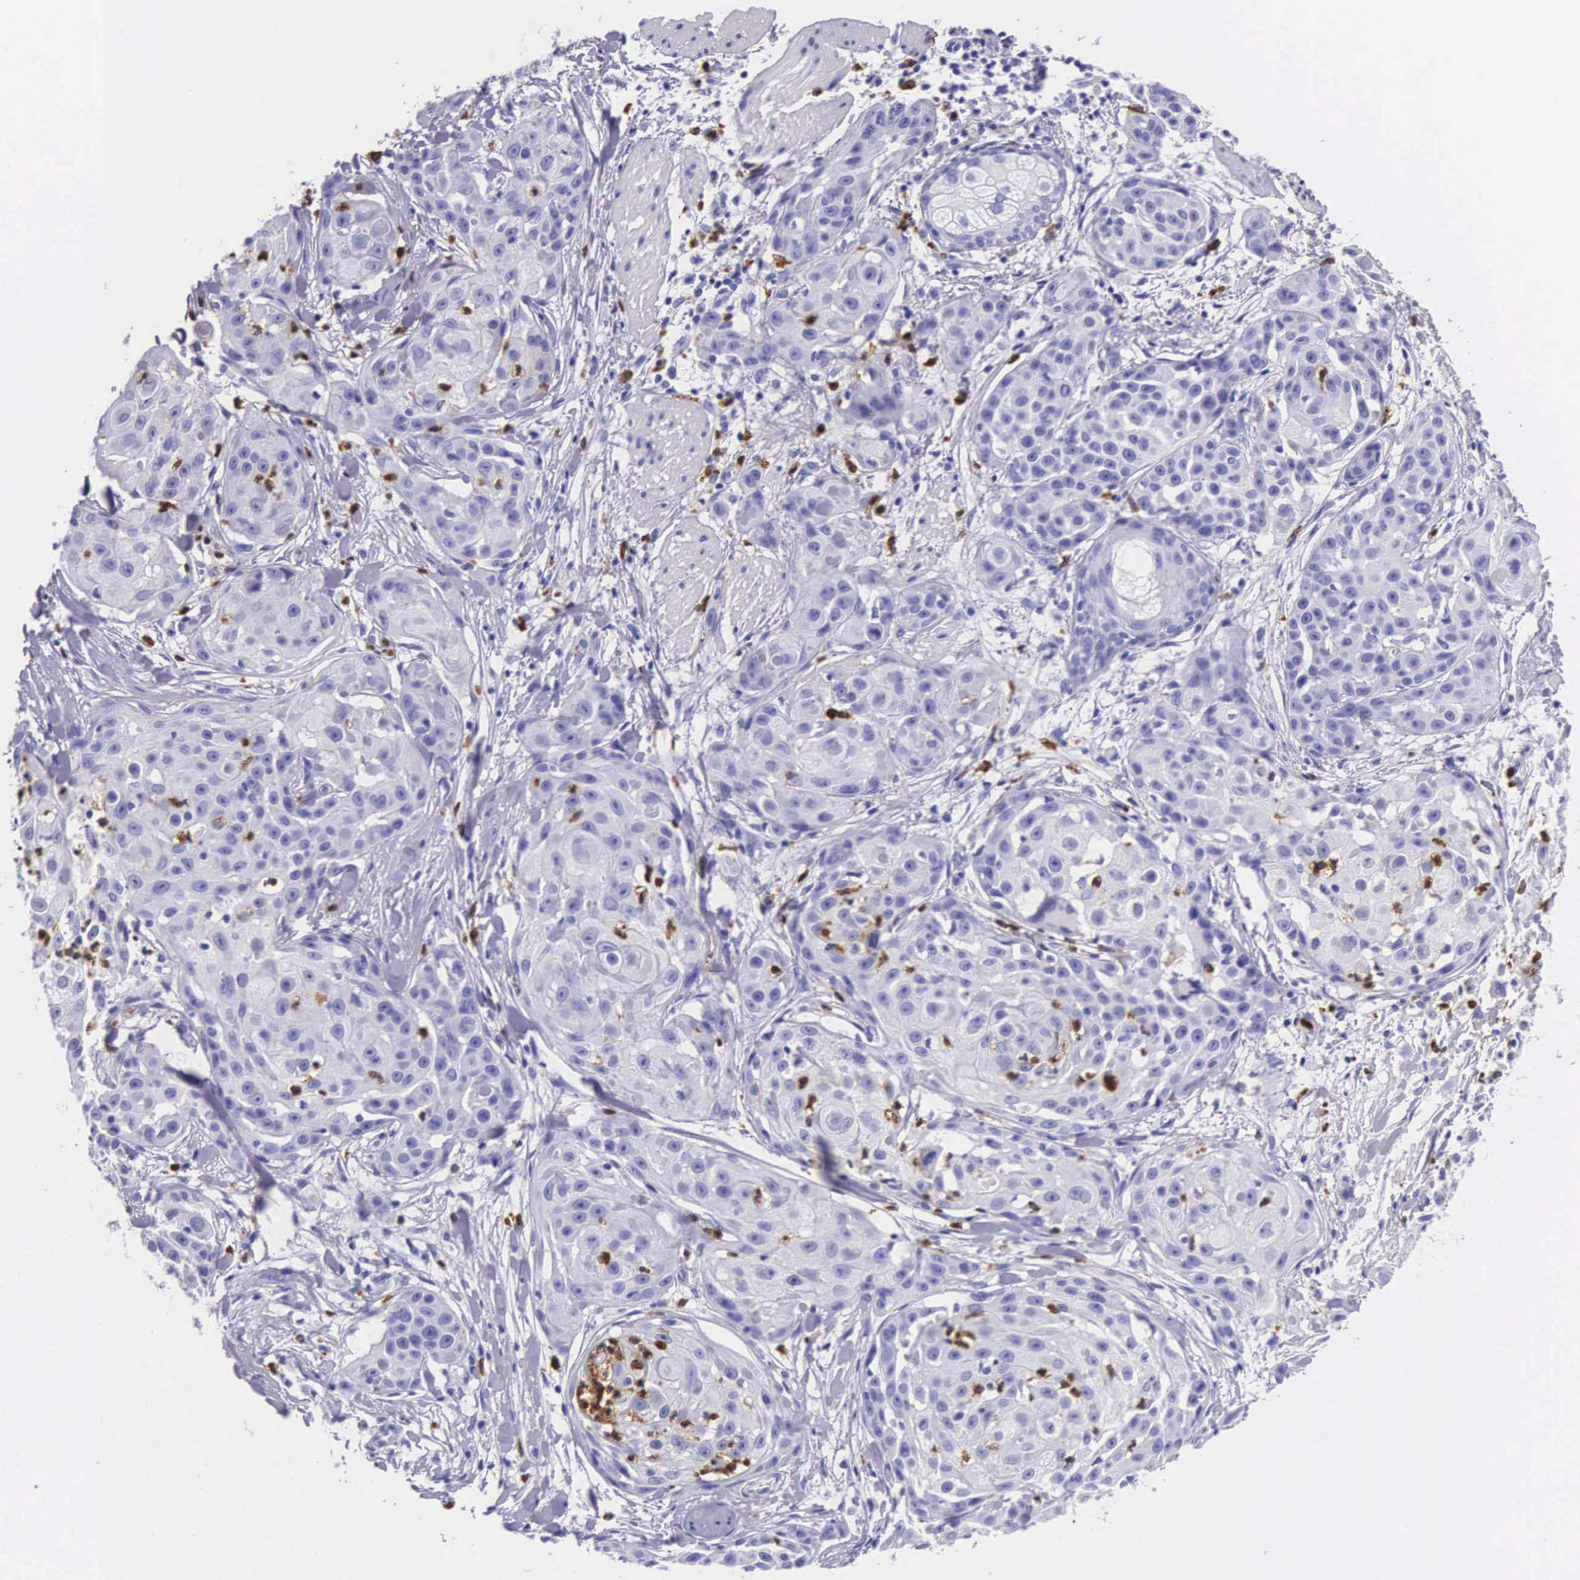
{"staining": {"intensity": "negative", "quantity": "none", "location": "none"}, "tissue": "skin cancer", "cell_type": "Tumor cells", "image_type": "cancer", "snomed": [{"axis": "morphology", "description": "Squamous cell carcinoma, NOS"}, {"axis": "topography", "description": "Skin"}], "caption": "IHC of skin squamous cell carcinoma reveals no positivity in tumor cells.", "gene": "FCN1", "patient": {"sex": "female", "age": 57}}